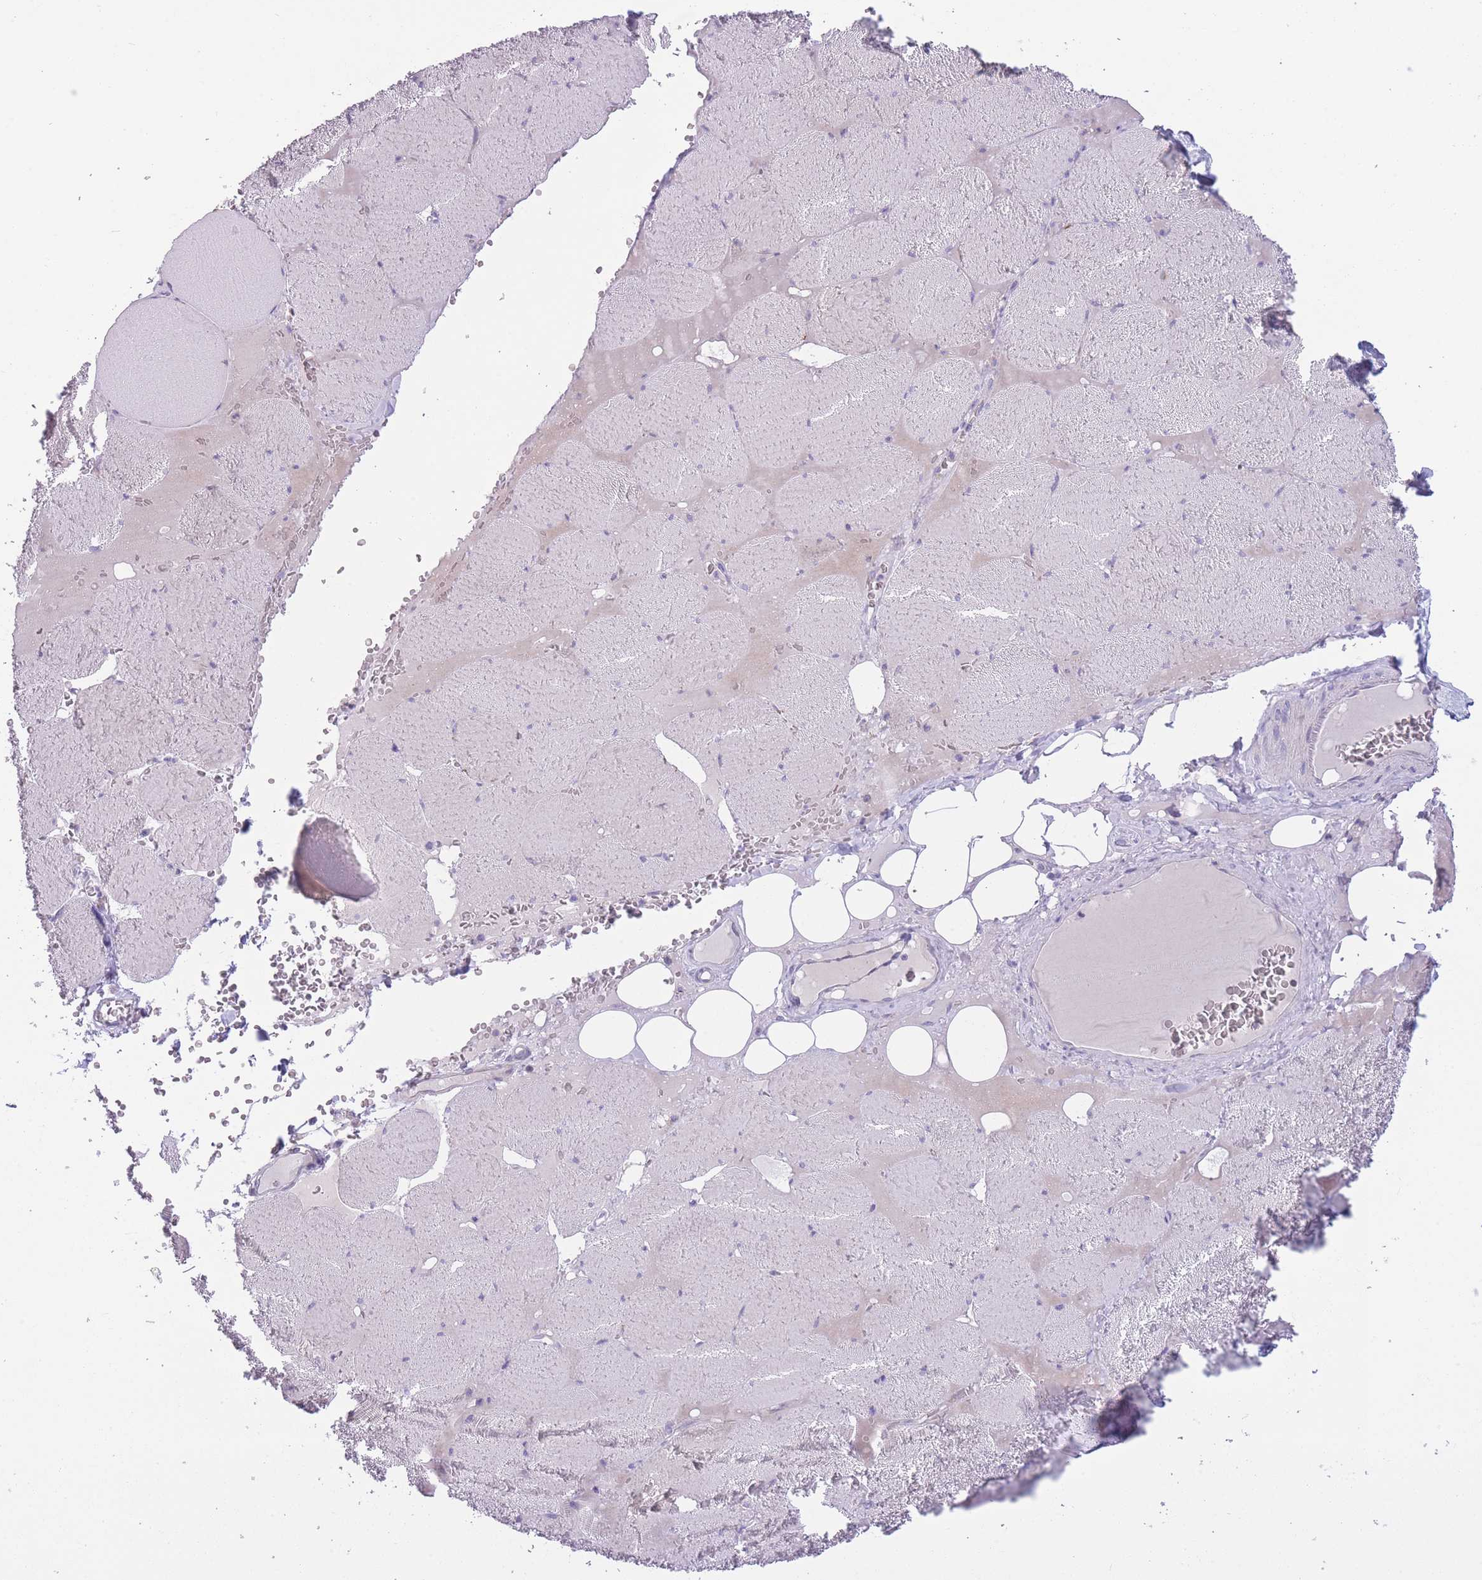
{"staining": {"intensity": "negative", "quantity": "none", "location": "none"}, "tissue": "skeletal muscle", "cell_type": "Myocytes", "image_type": "normal", "snomed": [{"axis": "morphology", "description": "Normal tissue, NOS"}, {"axis": "topography", "description": "Skeletal muscle"}, {"axis": "topography", "description": "Head-Neck"}], "caption": "IHC micrograph of normal skeletal muscle stained for a protein (brown), which reveals no expression in myocytes. (Brightfield microscopy of DAB immunohistochemistry (IHC) at high magnification).", "gene": "CCT6A", "patient": {"sex": "male", "age": 66}}